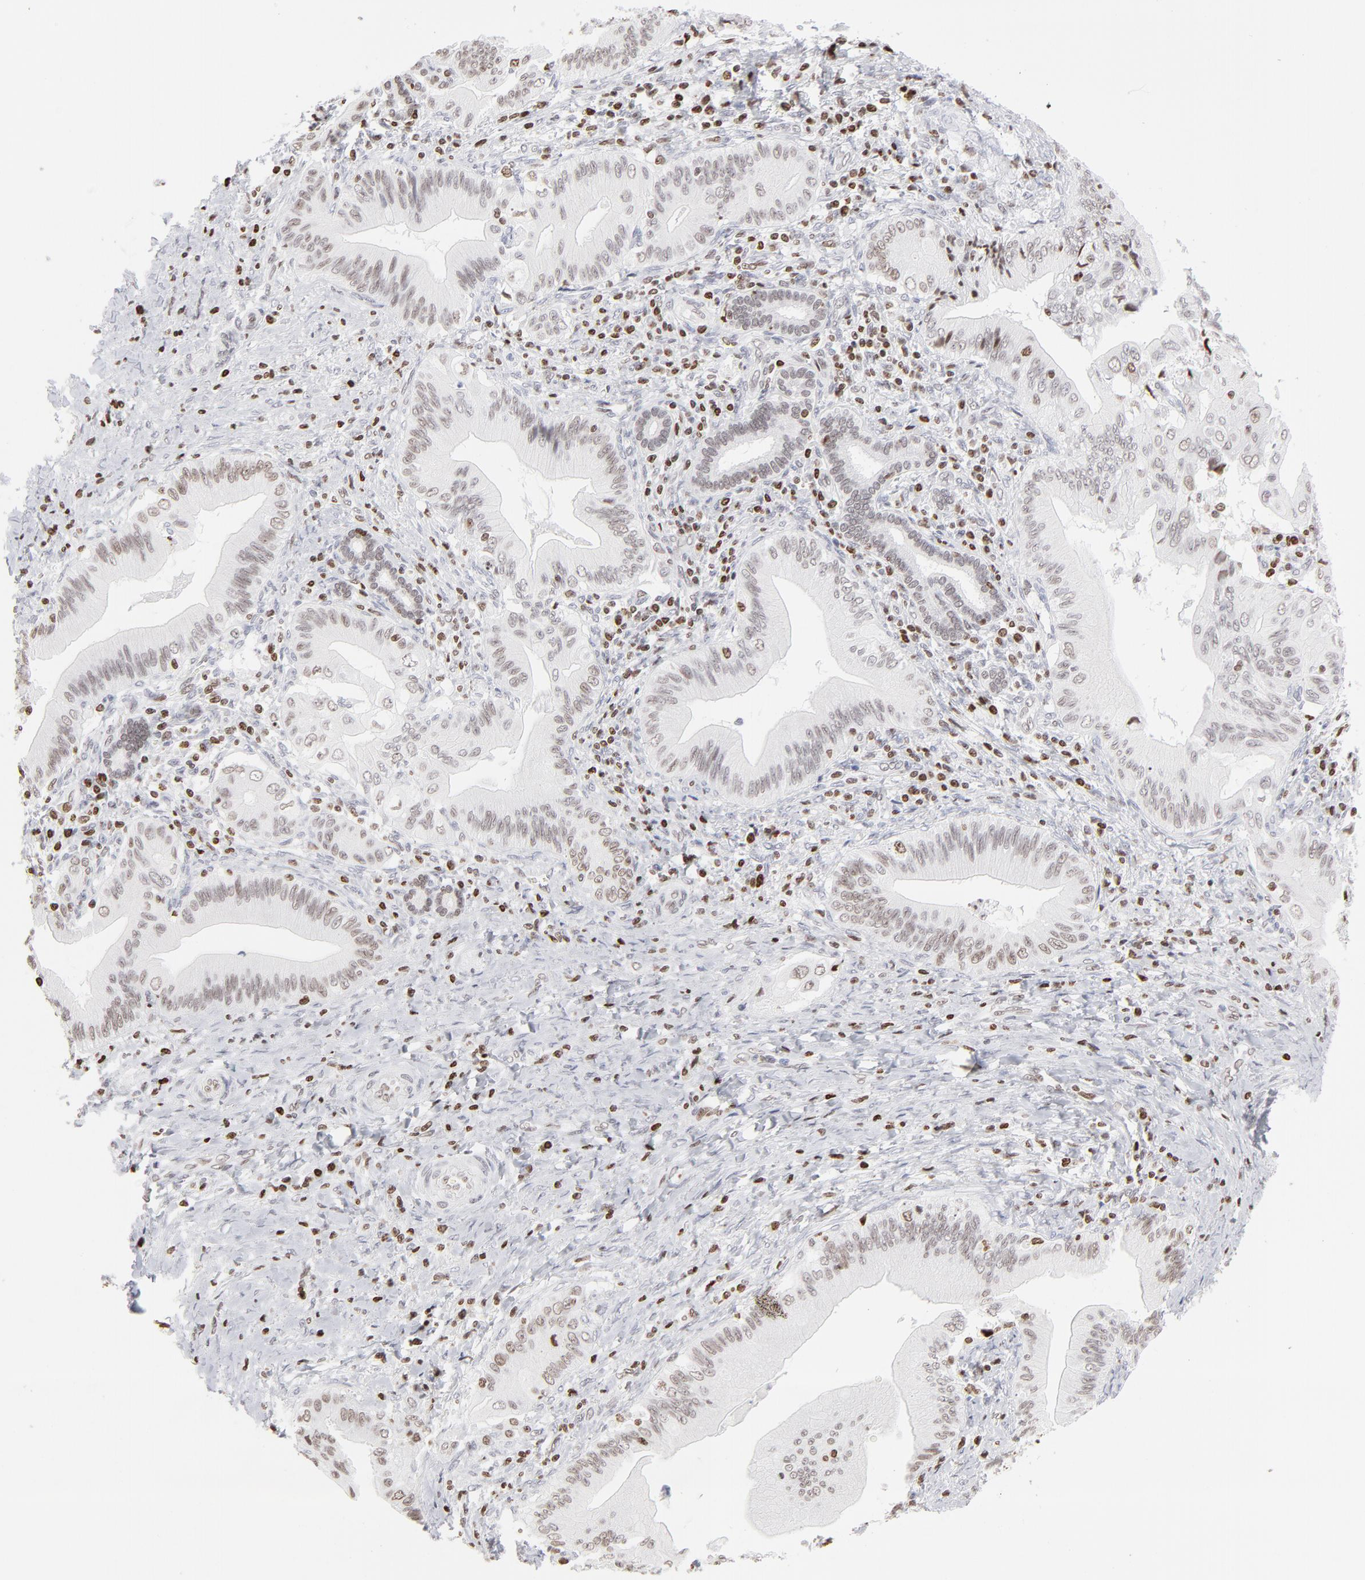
{"staining": {"intensity": "moderate", "quantity": "25%-75%", "location": "nuclear"}, "tissue": "liver cancer", "cell_type": "Tumor cells", "image_type": "cancer", "snomed": [{"axis": "morphology", "description": "Cholangiocarcinoma"}, {"axis": "topography", "description": "Liver"}], "caption": "Cholangiocarcinoma (liver) stained with IHC demonstrates moderate nuclear positivity in about 25%-75% of tumor cells.", "gene": "PARP1", "patient": {"sex": "male", "age": 58}}